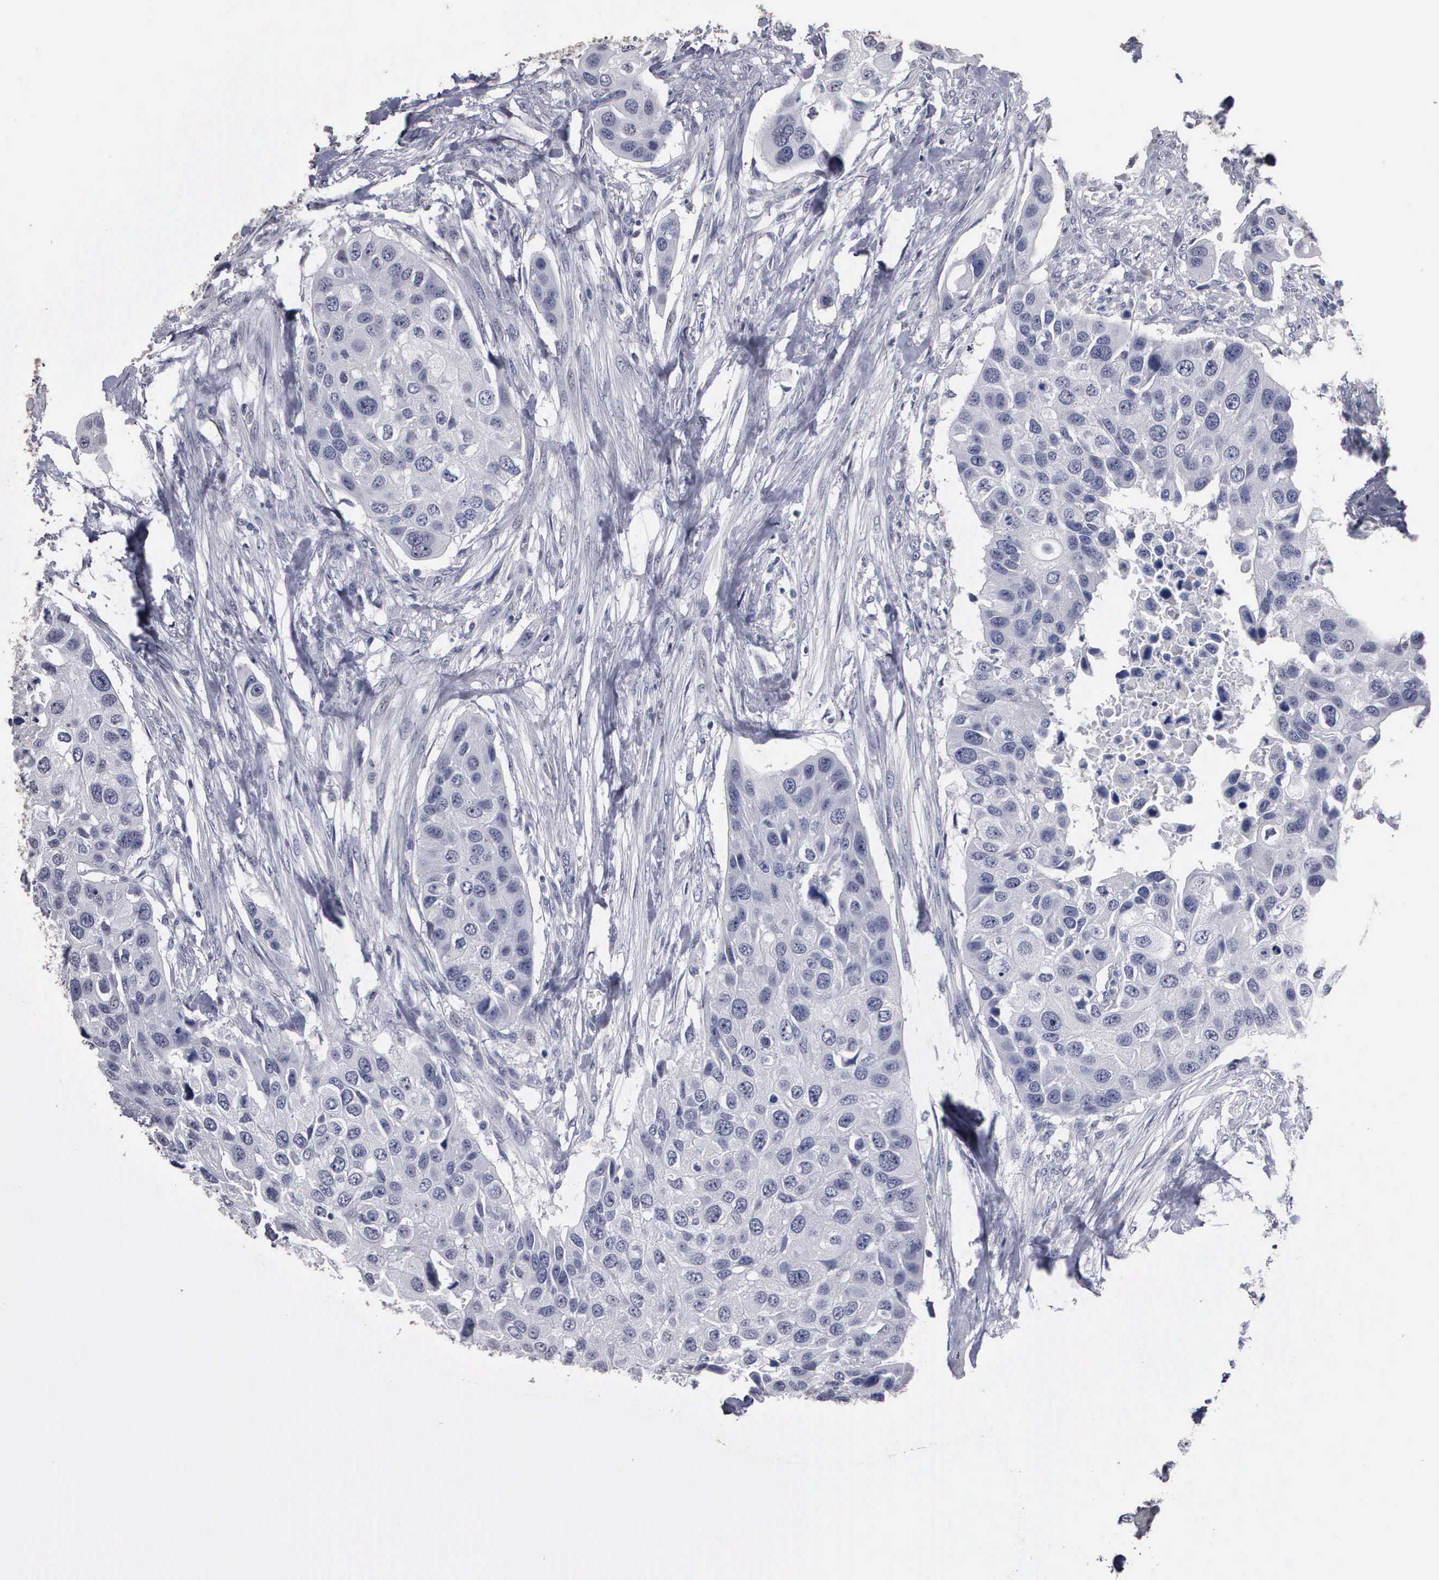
{"staining": {"intensity": "negative", "quantity": "none", "location": "none"}, "tissue": "urothelial cancer", "cell_type": "Tumor cells", "image_type": "cancer", "snomed": [{"axis": "morphology", "description": "Urothelial carcinoma, High grade"}, {"axis": "topography", "description": "Urinary bladder"}], "caption": "DAB (3,3'-diaminobenzidine) immunohistochemical staining of urothelial carcinoma (high-grade) demonstrates no significant positivity in tumor cells. (DAB immunohistochemistry (IHC), high magnification).", "gene": "UPB1", "patient": {"sex": "male", "age": 55}}